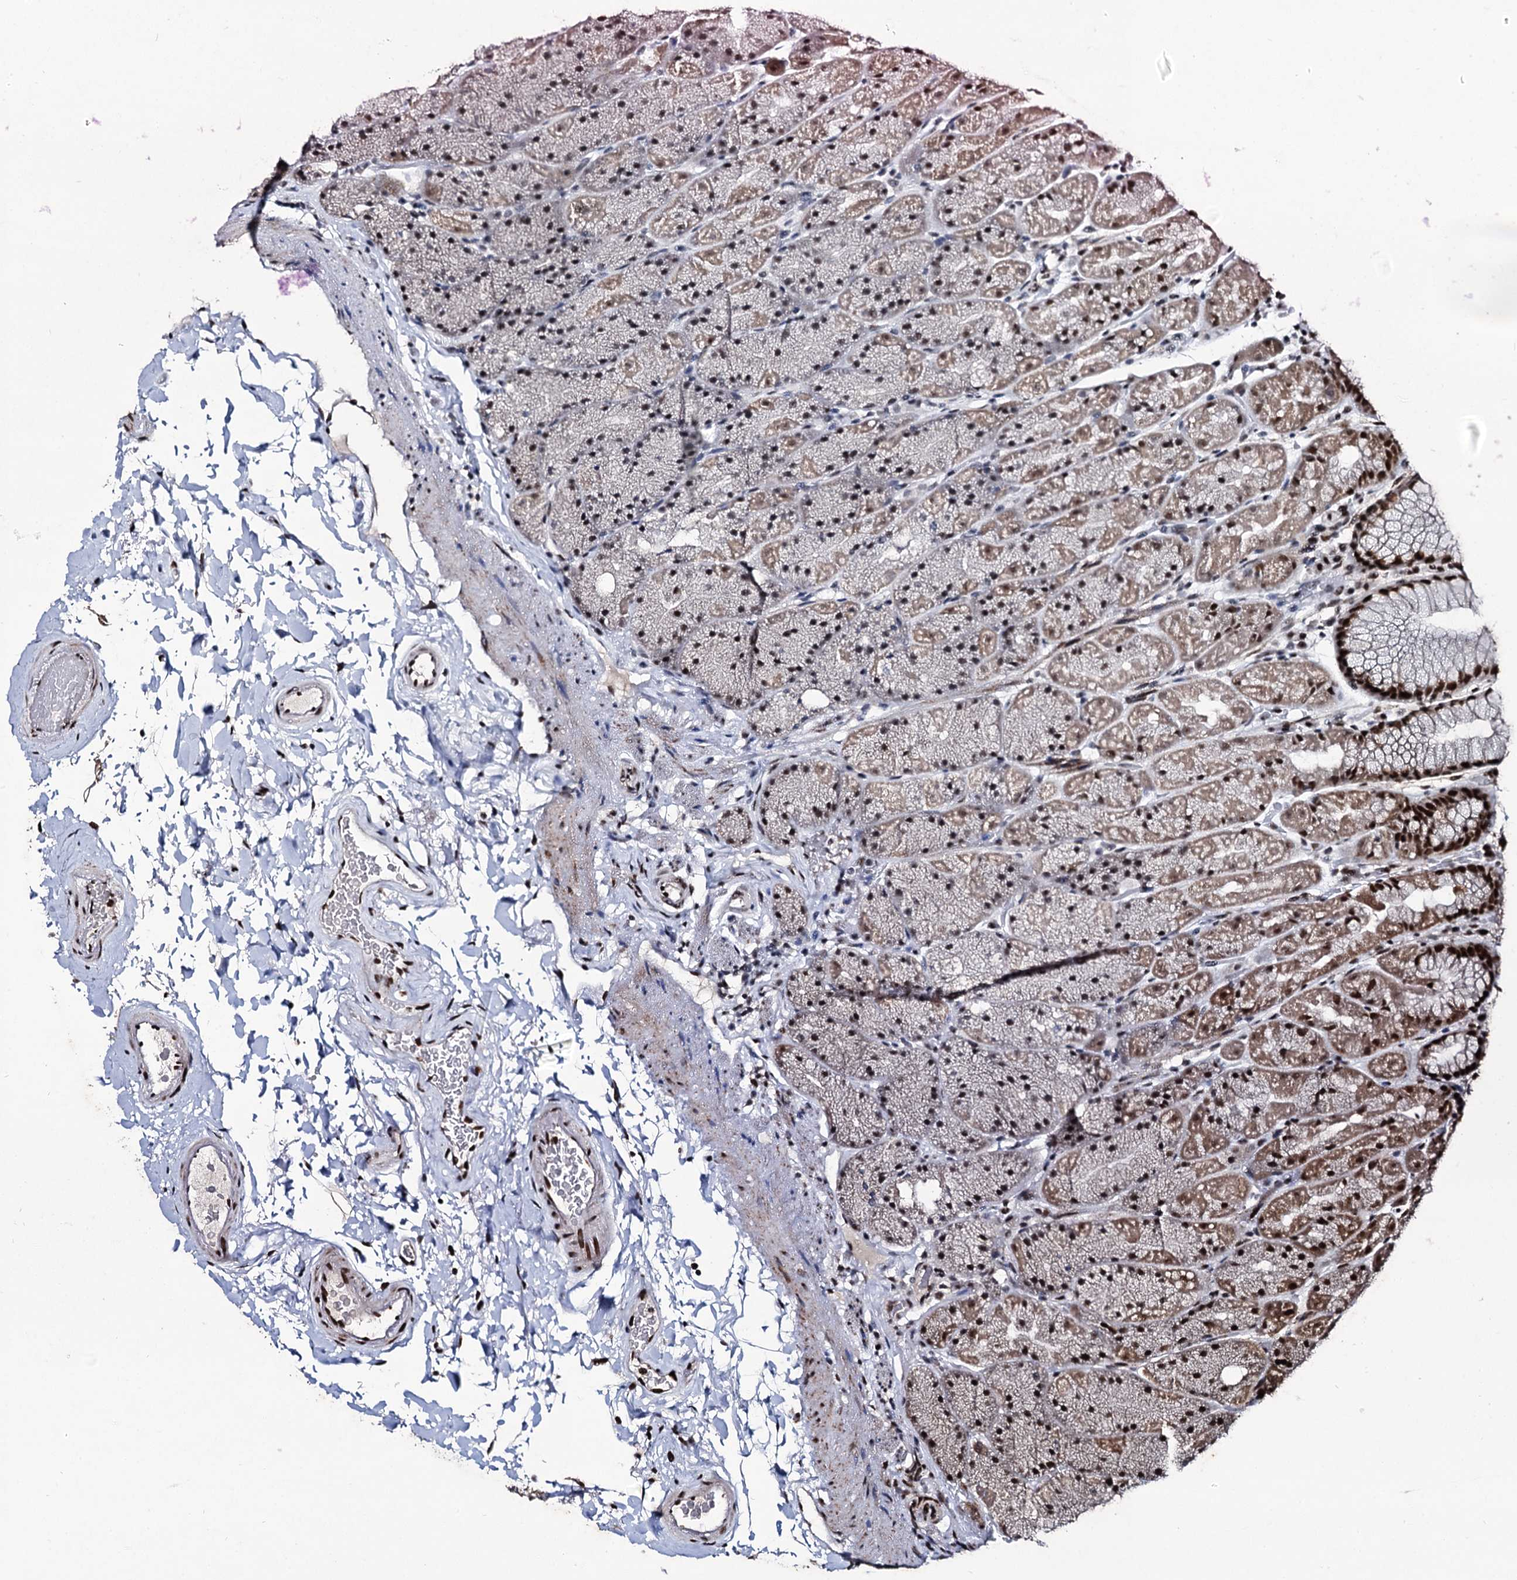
{"staining": {"intensity": "strong", "quantity": "25%-75%", "location": "nuclear"}, "tissue": "stomach", "cell_type": "Glandular cells", "image_type": "normal", "snomed": [{"axis": "morphology", "description": "Normal tissue, NOS"}, {"axis": "topography", "description": "Stomach, upper"}, {"axis": "topography", "description": "Stomach, lower"}], "caption": "Immunohistochemical staining of unremarkable human stomach exhibits 25%-75% levels of strong nuclear protein staining in approximately 25%-75% of glandular cells. Nuclei are stained in blue.", "gene": "RPUSD4", "patient": {"sex": "male", "age": 67}}